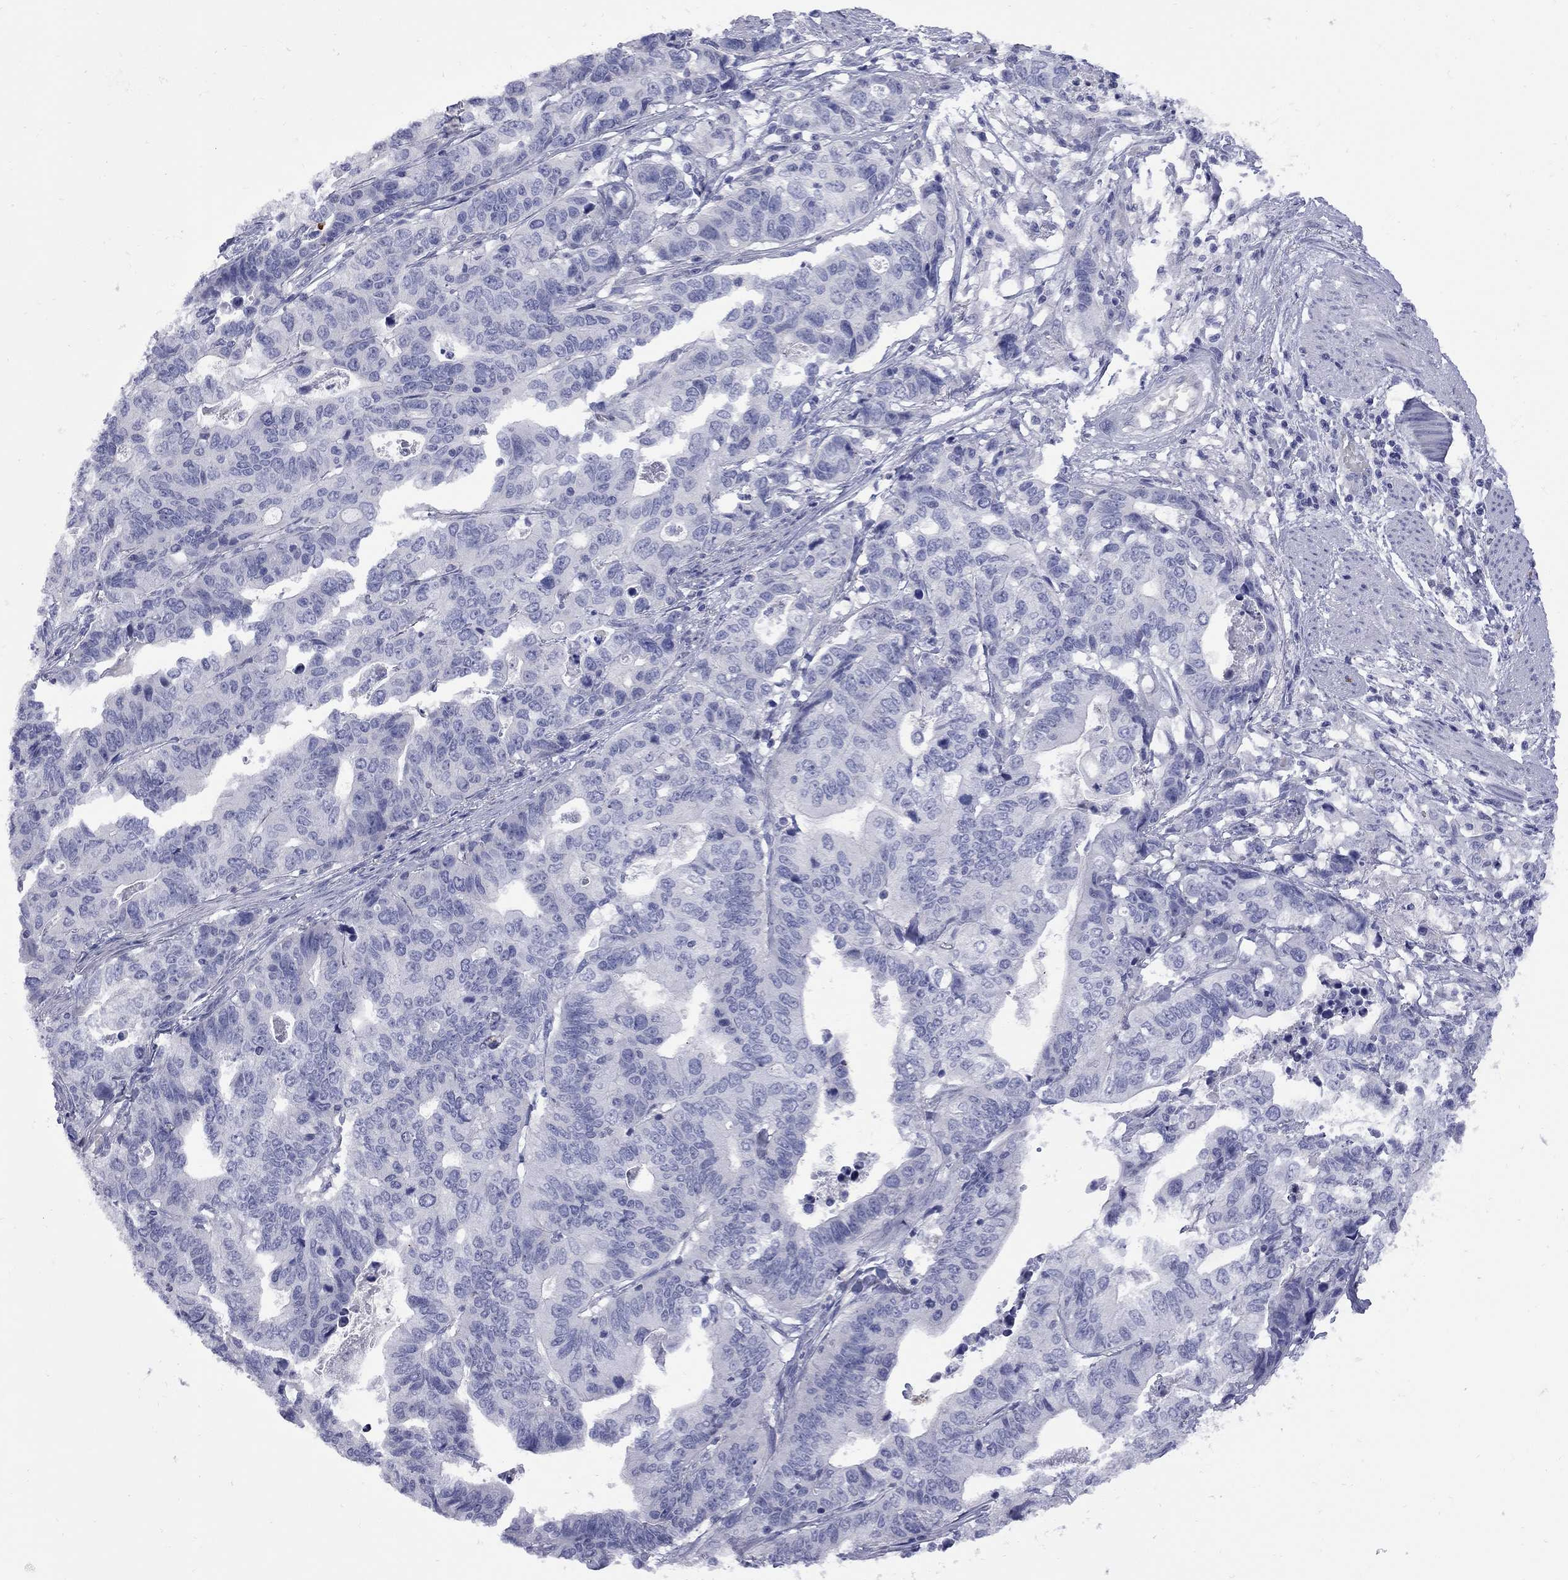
{"staining": {"intensity": "negative", "quantity": "none", "location": "none"}, "tissue": "stomach cancer", "cell_type": "Tumor cells", "image_type": "cancer", "snomed": [{"axis": "morphology", "description": "Adenocarcinoma, NOS"}, {"axis": "topography", "description": "Stomach, upper"}], "caption": "This micrograph is of stomach cancer (adenocarcinoma) stained with immunohistochemistry to label a protein in brown with the nuclei are counter-stained blue. There is no staining in tumor cells.", "gene": "ABCB4", "patient": {"sex": "female", "age": 67}}